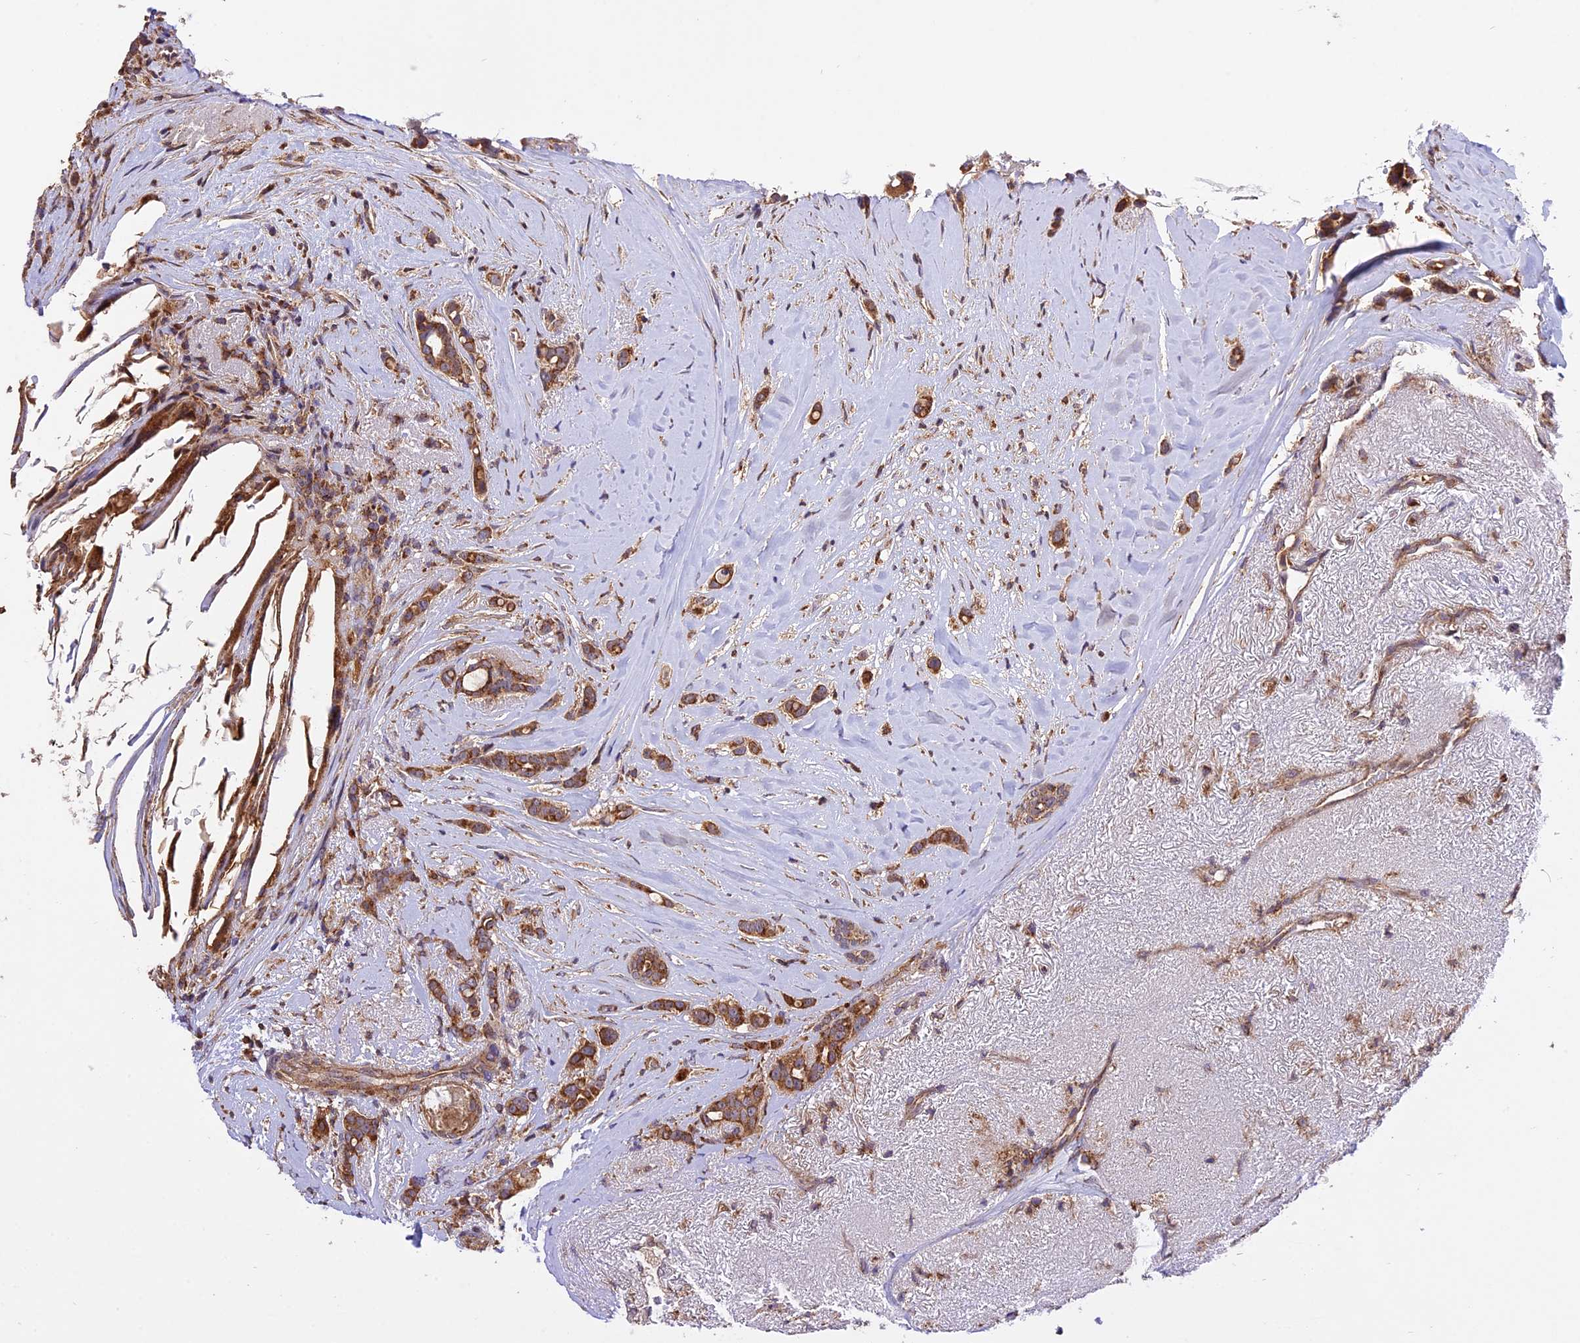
{"staining": {"intensity": "moderate", "quantity": ">75%", "location": "cytoplasmic/membranous"}, "tissue": "breast cancer", "cell_type": "Tumor cells", "image_type": "cancer", "snomed": [{"axis": "morphology", "description": "Lobular carcinoma"}, {"axis": "topography", "description": "Breast"}], "caption": "Immunohistochemical staining of human lobular carcinoma (breast) reveals moderate cytoplasmic/membranous protein positivity in about >75% of tumor cells.", "gene": "PEX3", "patient": {"sex": "female", "age": 51}}